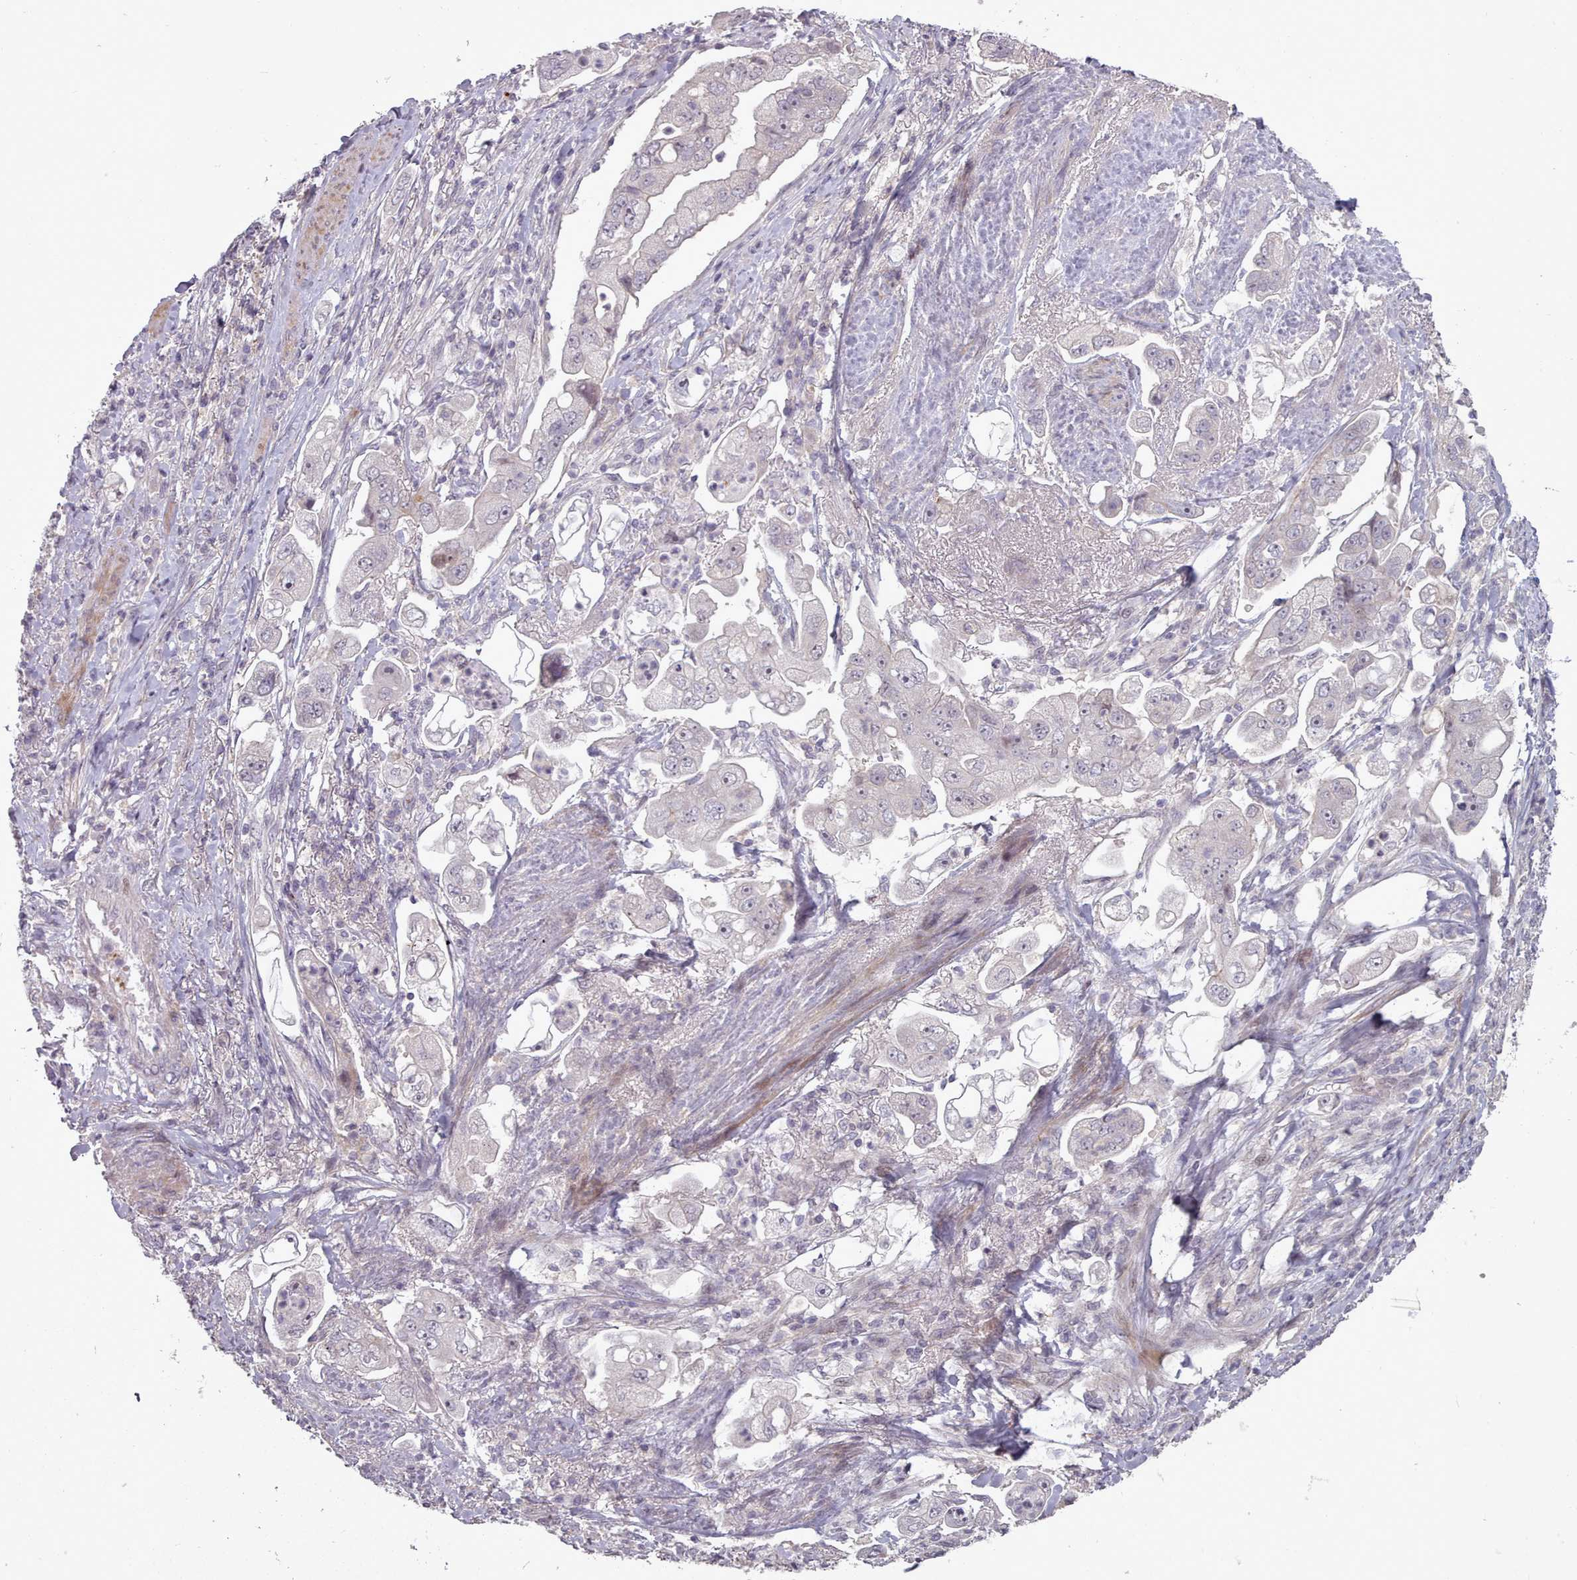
{"staining": {"intensity": "negative", "quantity": "none", "location": "none"}, "tissue": "stomach cancer", "cell_type": "Tumor cells", "image_type": "cancer", "snomed": [{"axis": "morphology", "description": "Adenocarcinoma, NOS"}, {"axis": "topography", "description": "Stomach"}], "caption": "DAB (3,3'-diaminobenzidine) immunohistochemical staining of adenocarcinoma (stomach) reveals no significant staining in tumor cells.", "gene": "LEFTY2", "patient": {"sex": "male", "age": 62}}